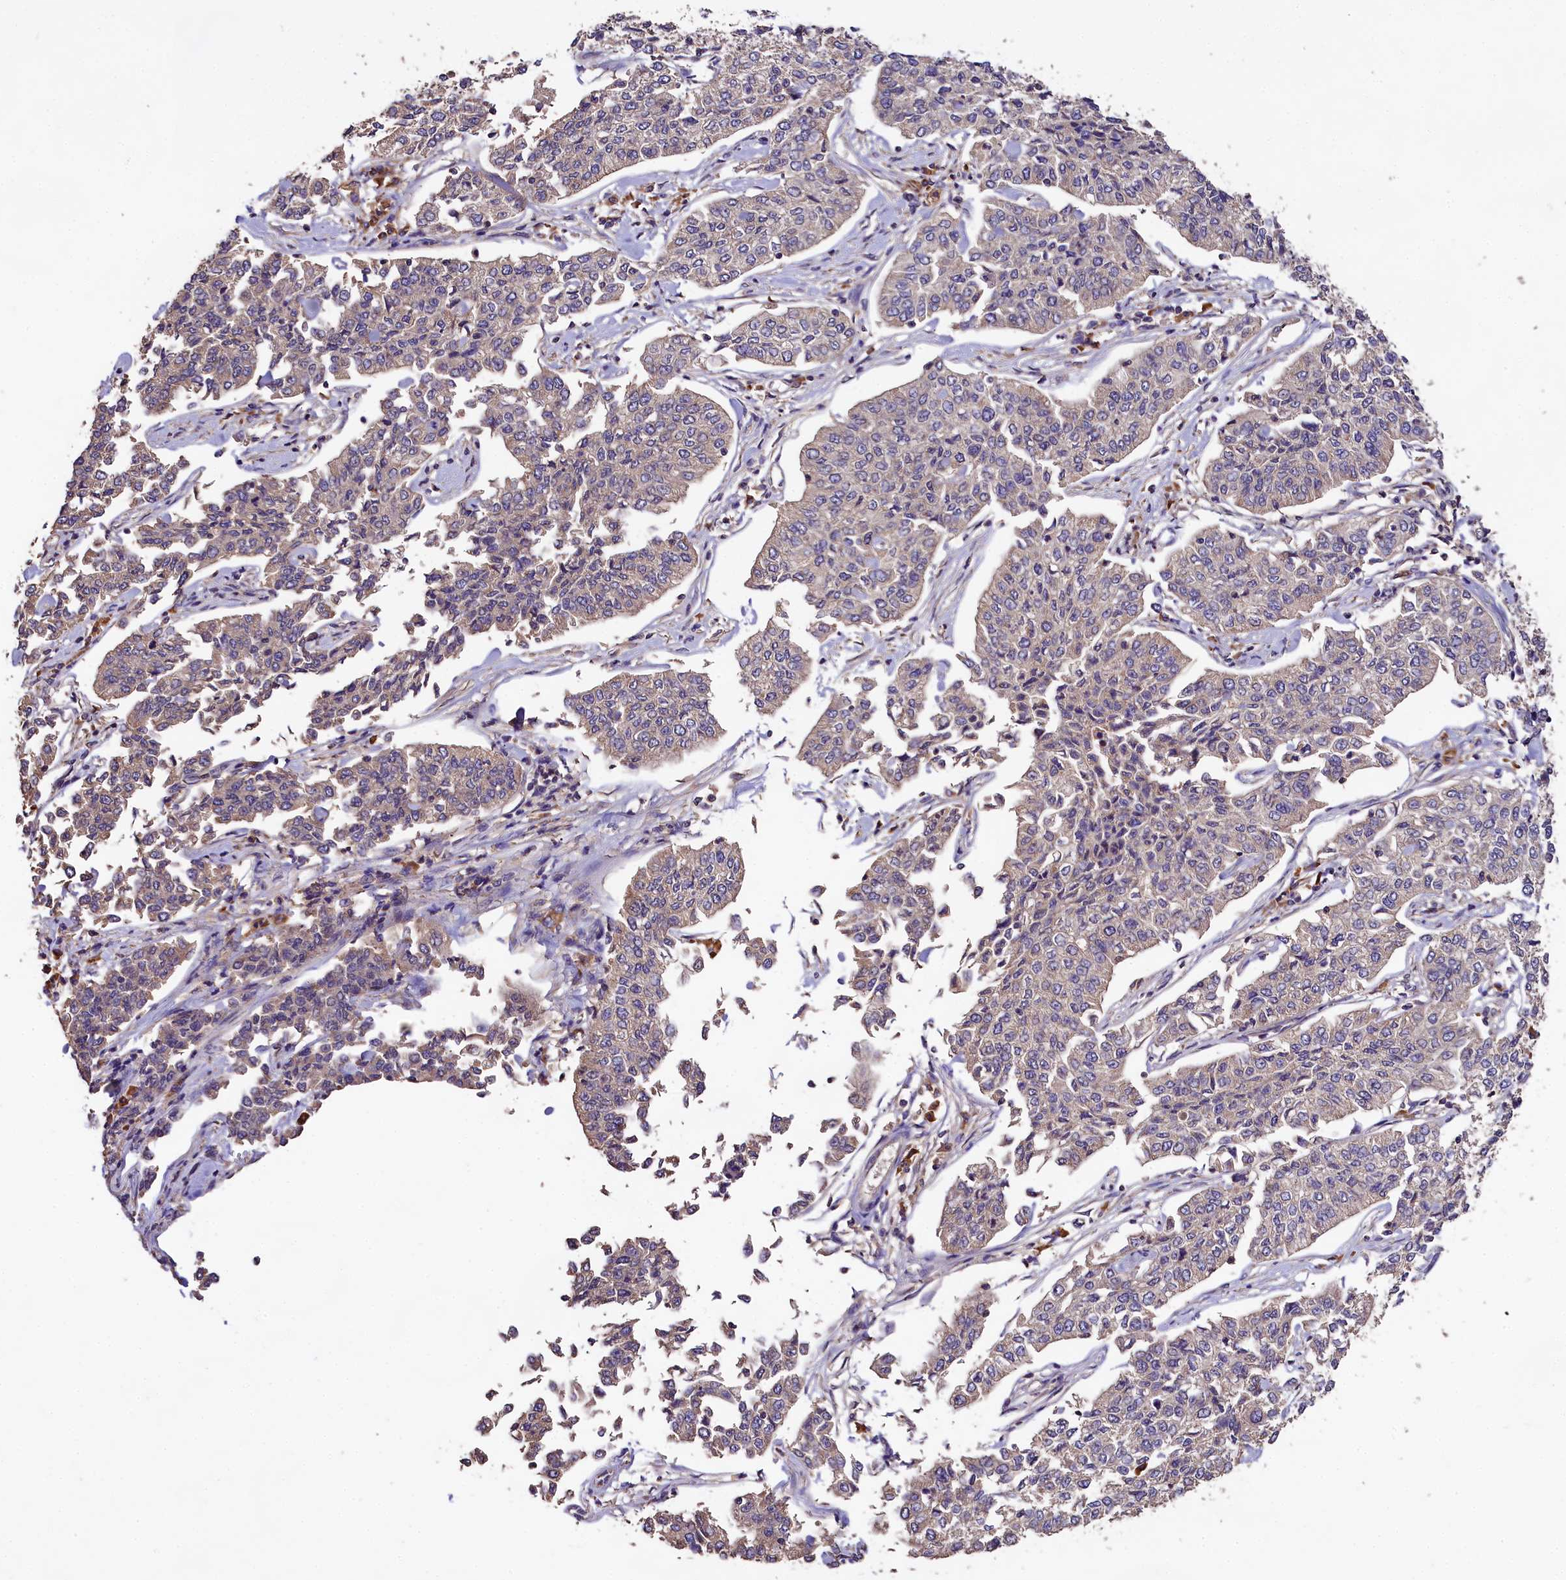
{"staining": {"intensity": "weak", "quantity": "25%-75%", "location": "cytoplasmic/membranous"}, "tissue": "cervical cancer", "cell_type": "Tumor cells", "image_type": "cancer", "snomed": [{"axis": "morphology", "description": "Squamous cell carcinoma, NOS"}, {"axis": "topography", "description": "Cervix"}], "caption": "Approximately 25%-75% of tumor cells in cervical cancer exhibit weak cytoplasmic/membranous protein positivity as visualized by brown immunohistochemical staining.", "gene": "ENKD1", "patient": {"sex": "female", "age": 35}}